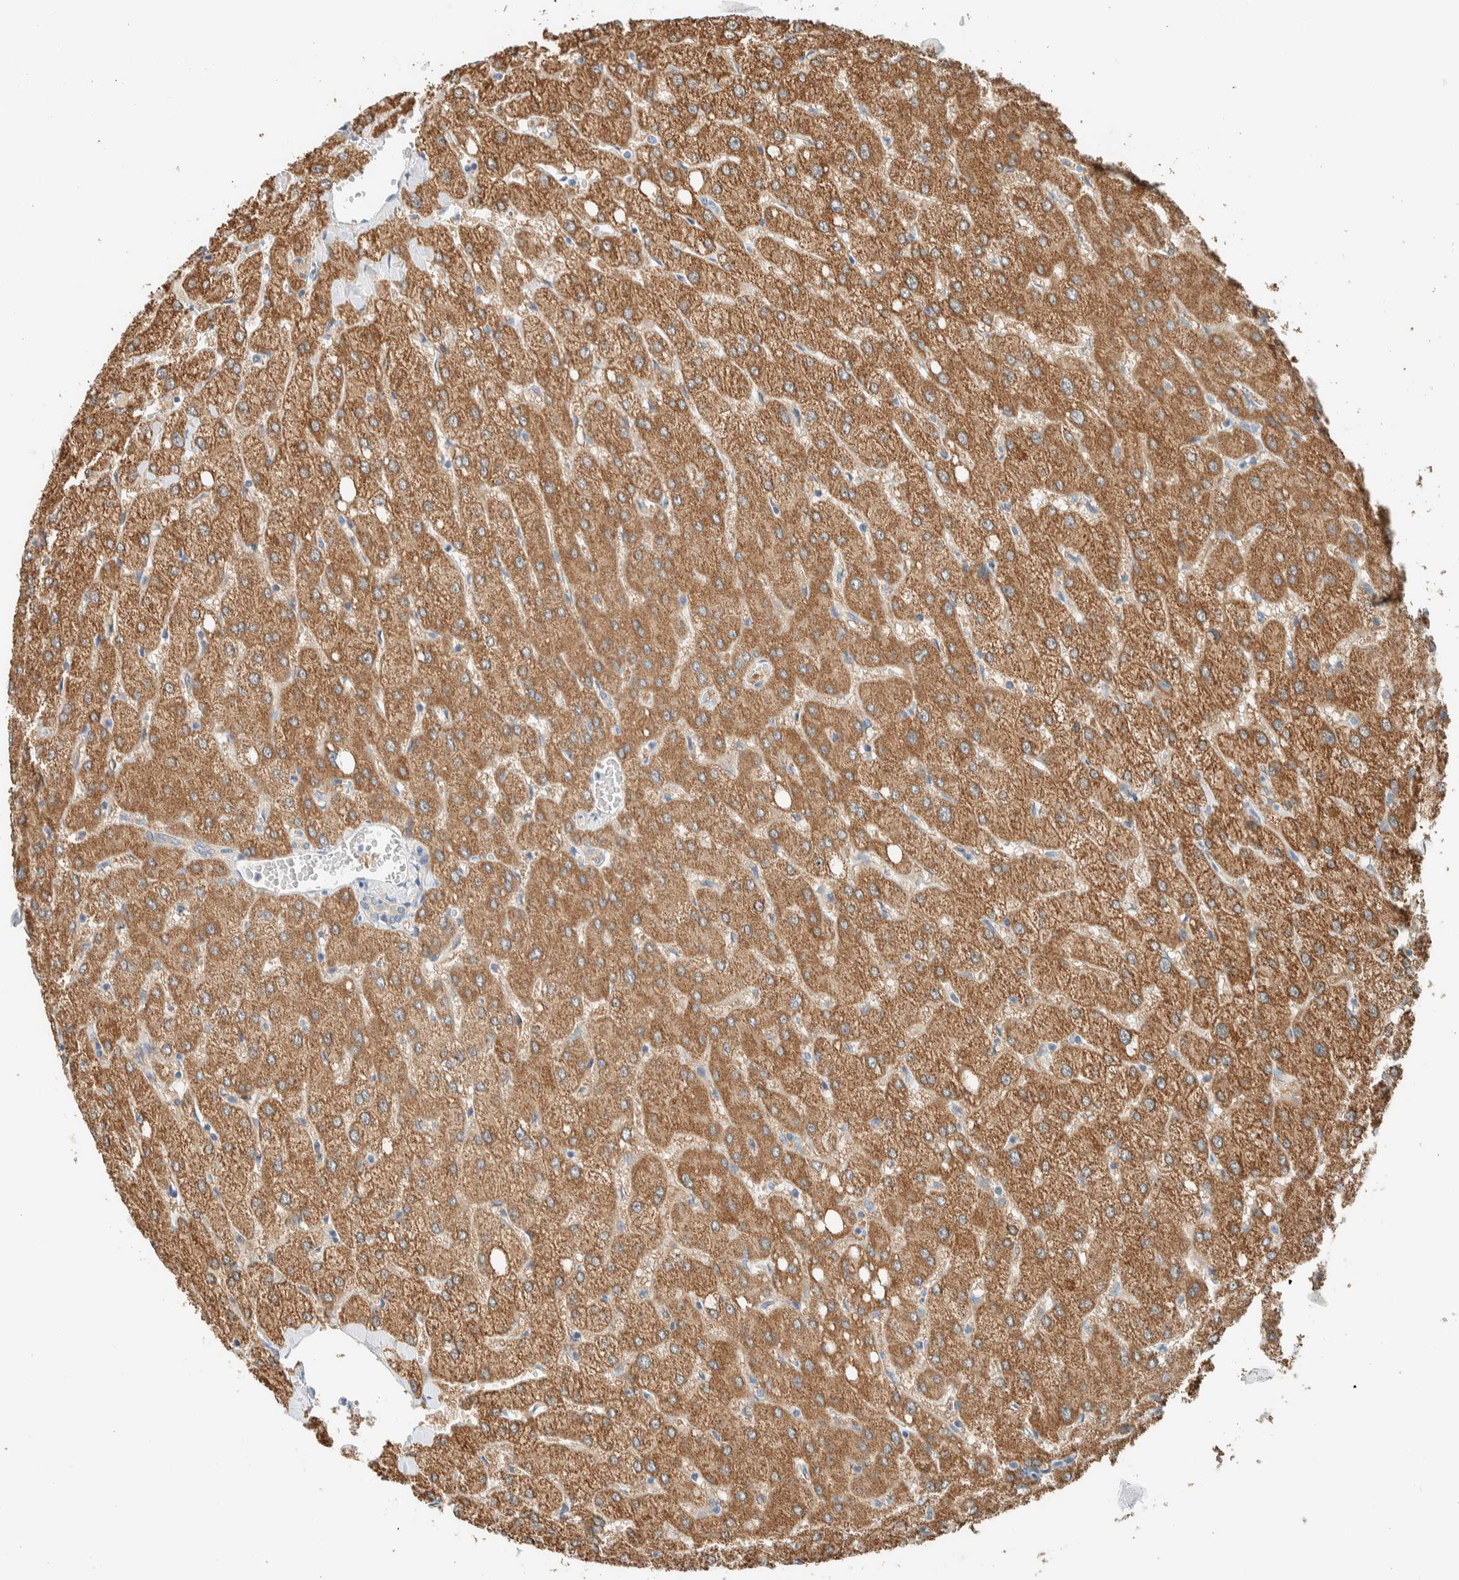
{"staining": {"intensity": "weak", "quantity": ">75%", "location": "cytoplasmic/membranous"}, "tissue": "liver", "cell_type": "Cholangiocytes", "image_type": "normal", "snomed": [{"axis": "morphology", "description": "Normal tissue, NOS"}, {"axis": "topography", "description": "Liver"}], "caption": "Normal liver was stained to show a protein in brown. There is low levels of weak cytoplasmic/membranous expression in approximately >75% of cholangiocytes. The staining is performed using DAB brown chromogen to label protein expression. The nuclei are counter-stained blue using hematoxylin.", "gene": "ALDH7A1", "patient": {"sex": "female", "age": 54}}